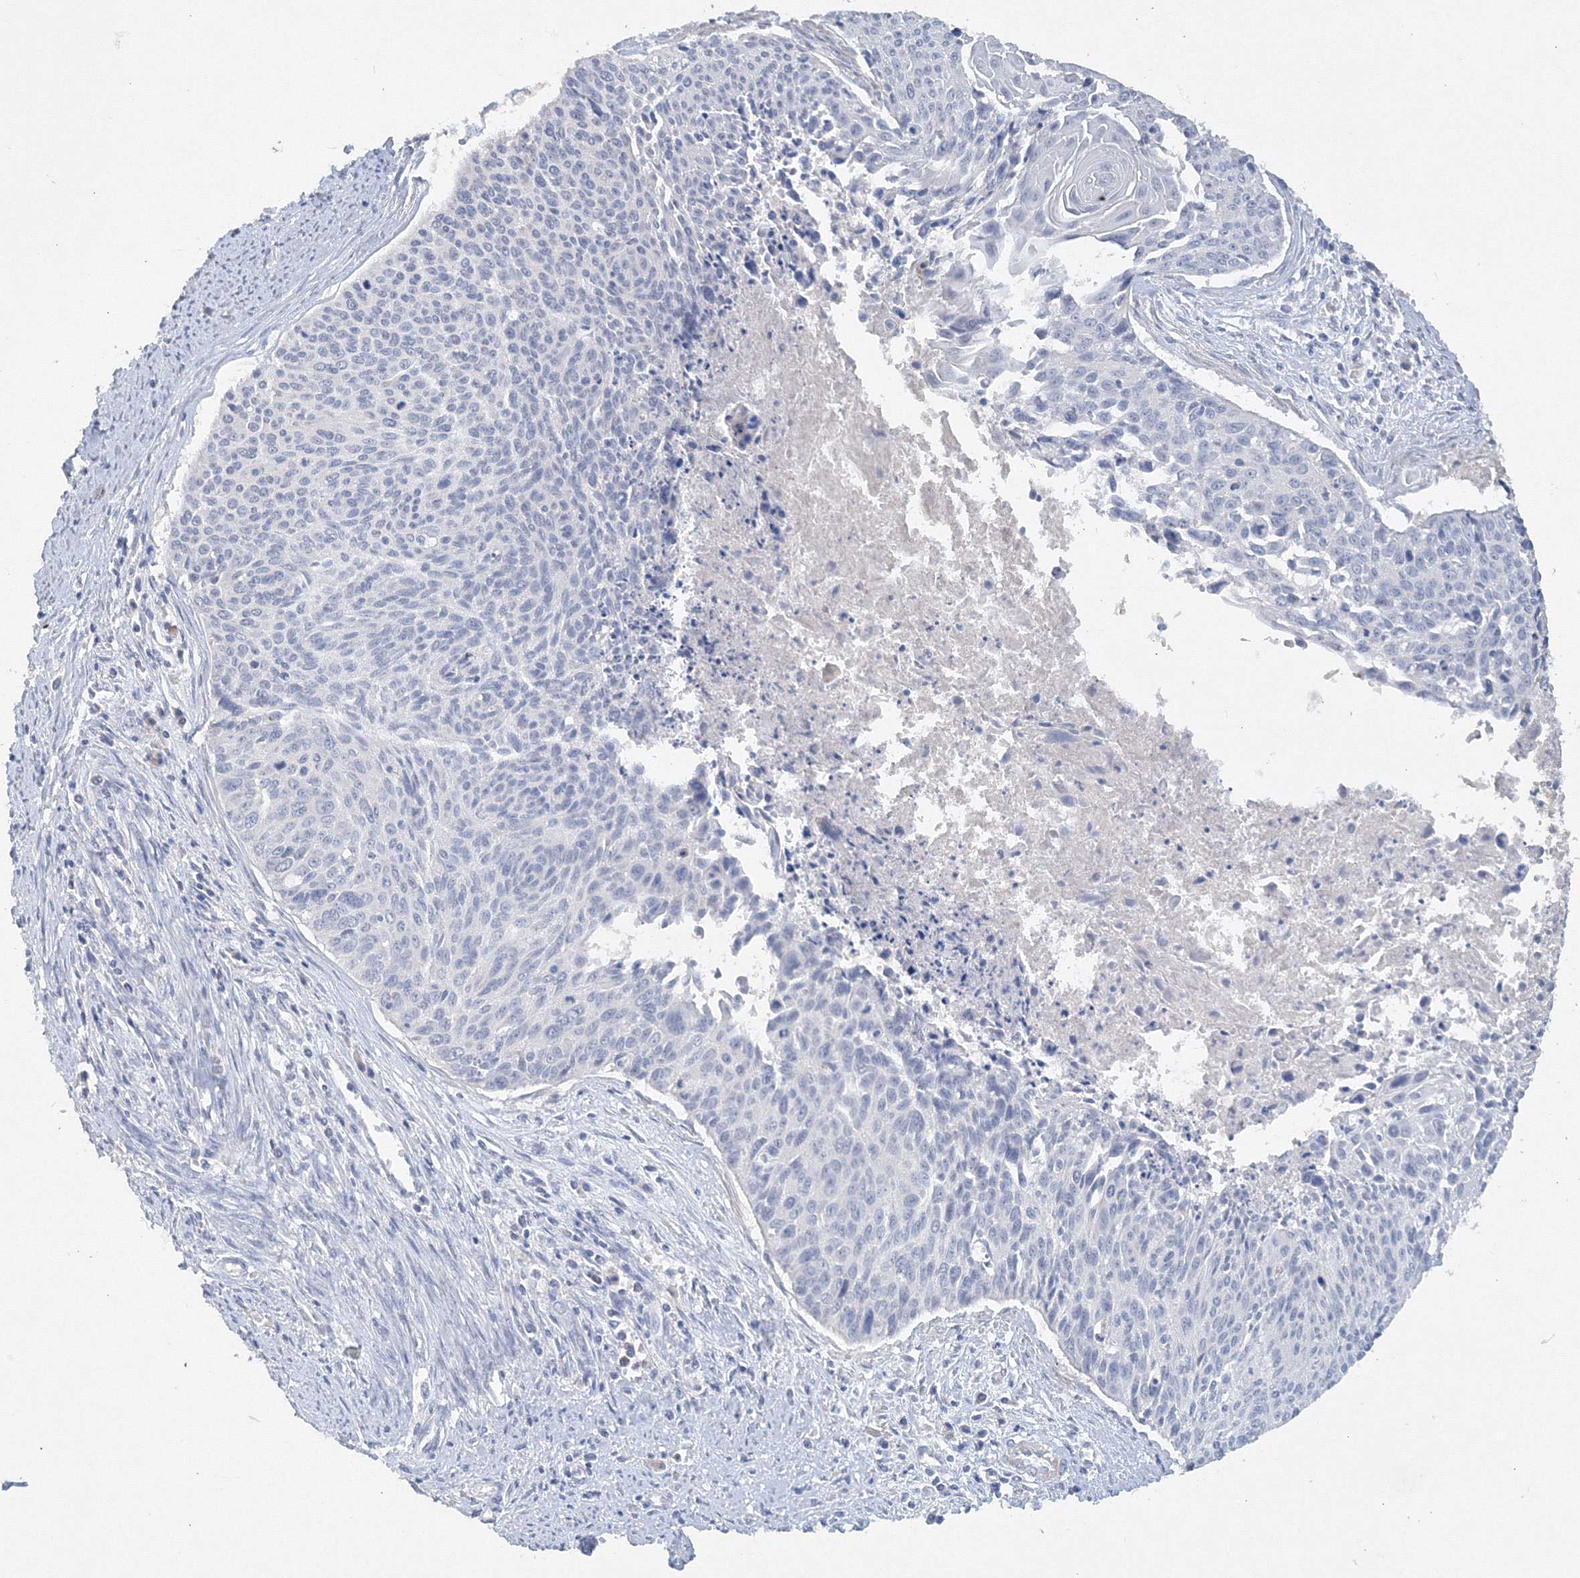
{"staining": {"intensity": "negative", "quantity": "none", "location": "none"}, "tissue": "cervical cancer", "cell_type": "Tumor cells", "image_type": "cancer", "snomed": [{"axis": "morphology", "description": "Squamous cell carcinoma, NOS"}, {"axis": "topography", "description": "Cervix"}], "caption": "Immunohistochemical staining of human cervical cancer (squamous cell carcinoma) displays no significant staining in tumor cells.", "gene": "OSBPL6", "patient": {"sex": "female", "age": 55}}